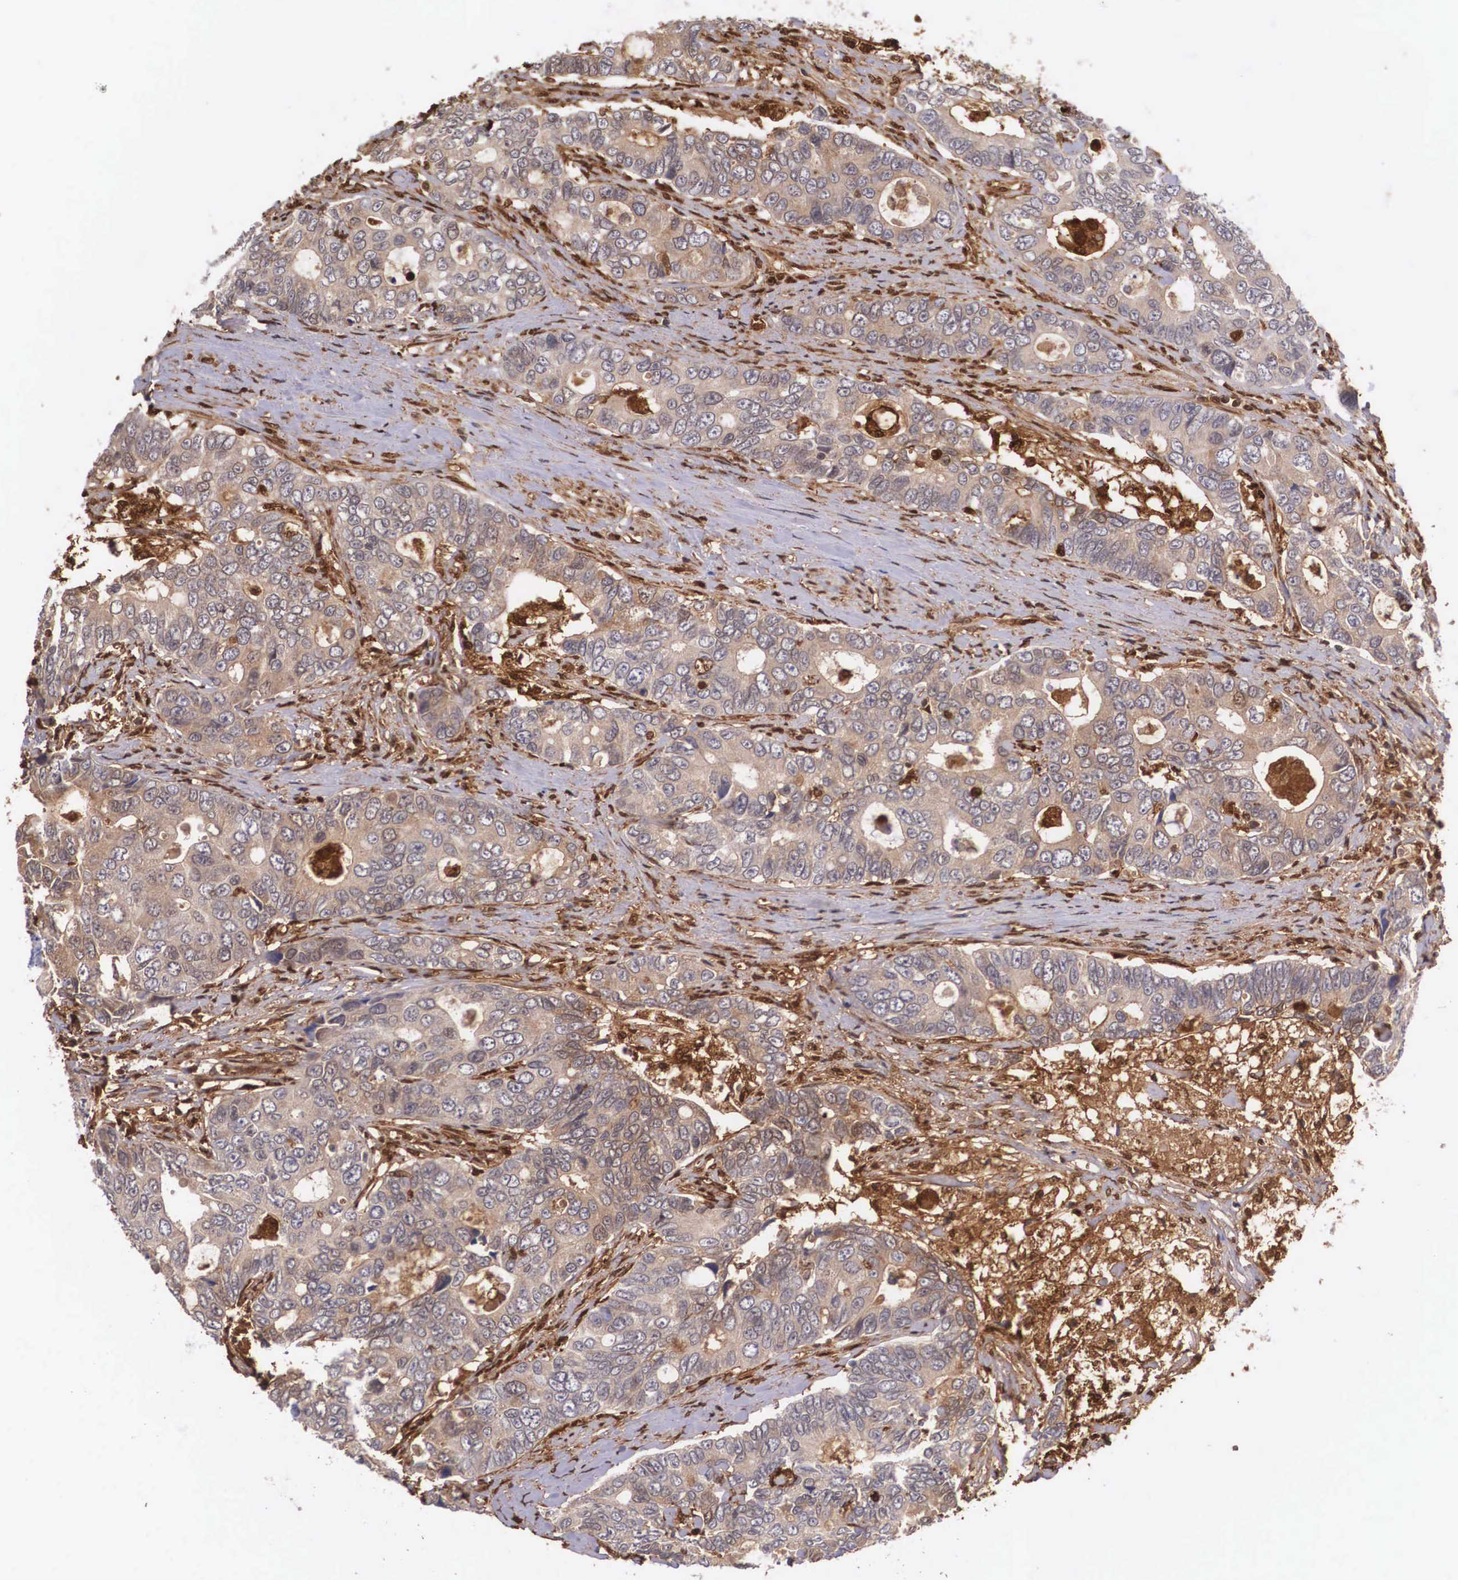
{"staining": {"intensity": "weak", "quantity": "25%-75%", "location": "cytoplasmic/membranous"}, "tissue": "colorectal cancer", "cell_type": "Tumor cells", "image_type": "cancer", "snomed": [{"axis": "morphology", "description": "Adenocarcinoma, NOS"}, {"axis": "topography", "description": "Rectum"}], "caption": "Colorectal cancer (adenocarcinoma) was stained to show a protein in brown. There is low levels of weak cytoplasmic/membranous staining in about 25%-75% of tumor cells.", "gene": "LGALS1", "patient": {"sex": "female", "age": 67}}